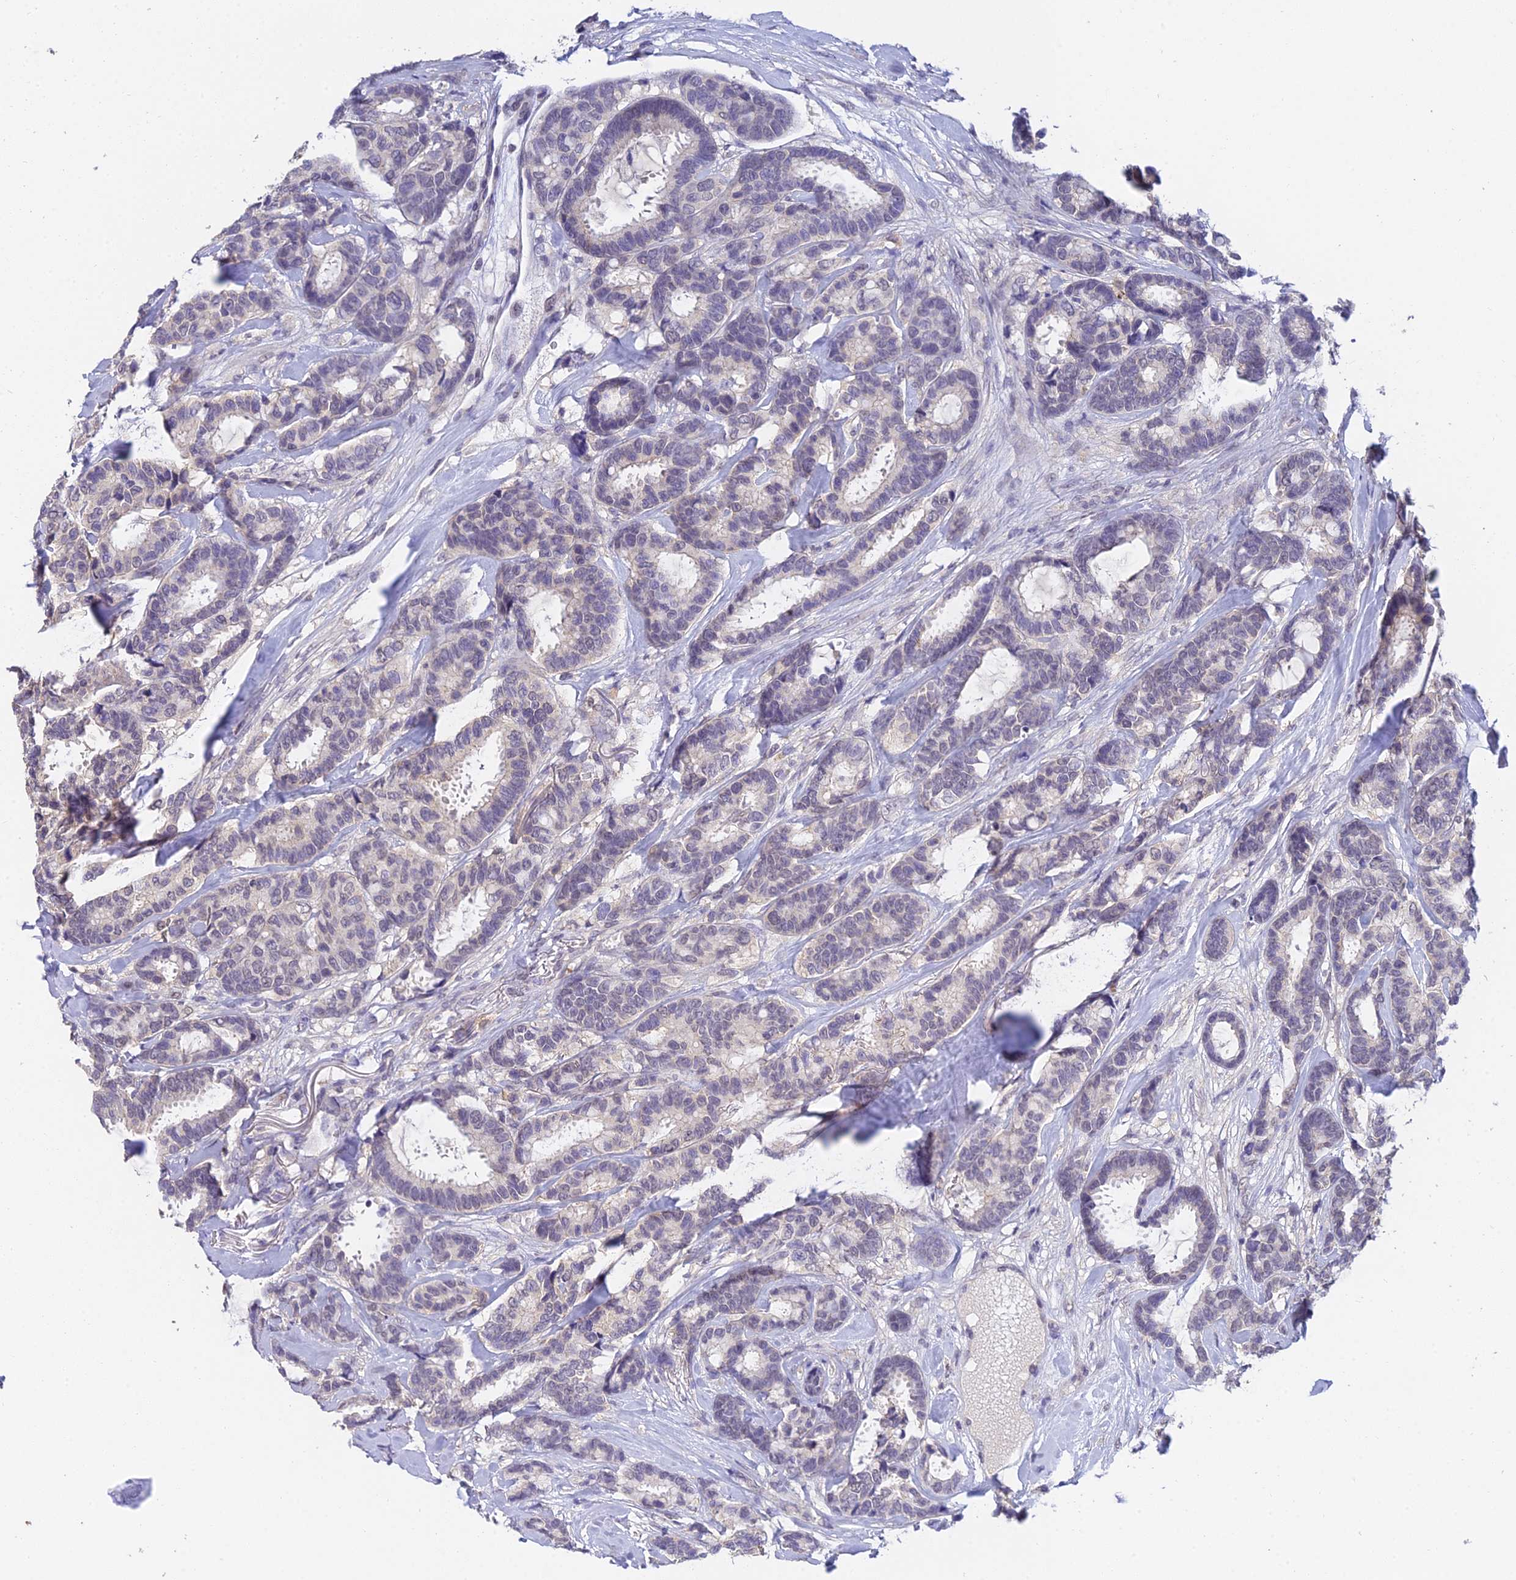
{"staining": {"intensity": "negative", "quantity": "none", "location": "none"}, "tissue": "breast cancer", "cell_type": "Tumor cells", "image_type": "cancer", "snomed": [{"axis": "morphology", "description": "Duct carcinoma"}, {"axis": "topography", "description": "Breast"}], "caption": "IHC of human breast cancer (intraductal carcinoma) shows no staining in tumor cells.", "gene": "HOXB1", "patient": {"sex": "female", "age": 87}}